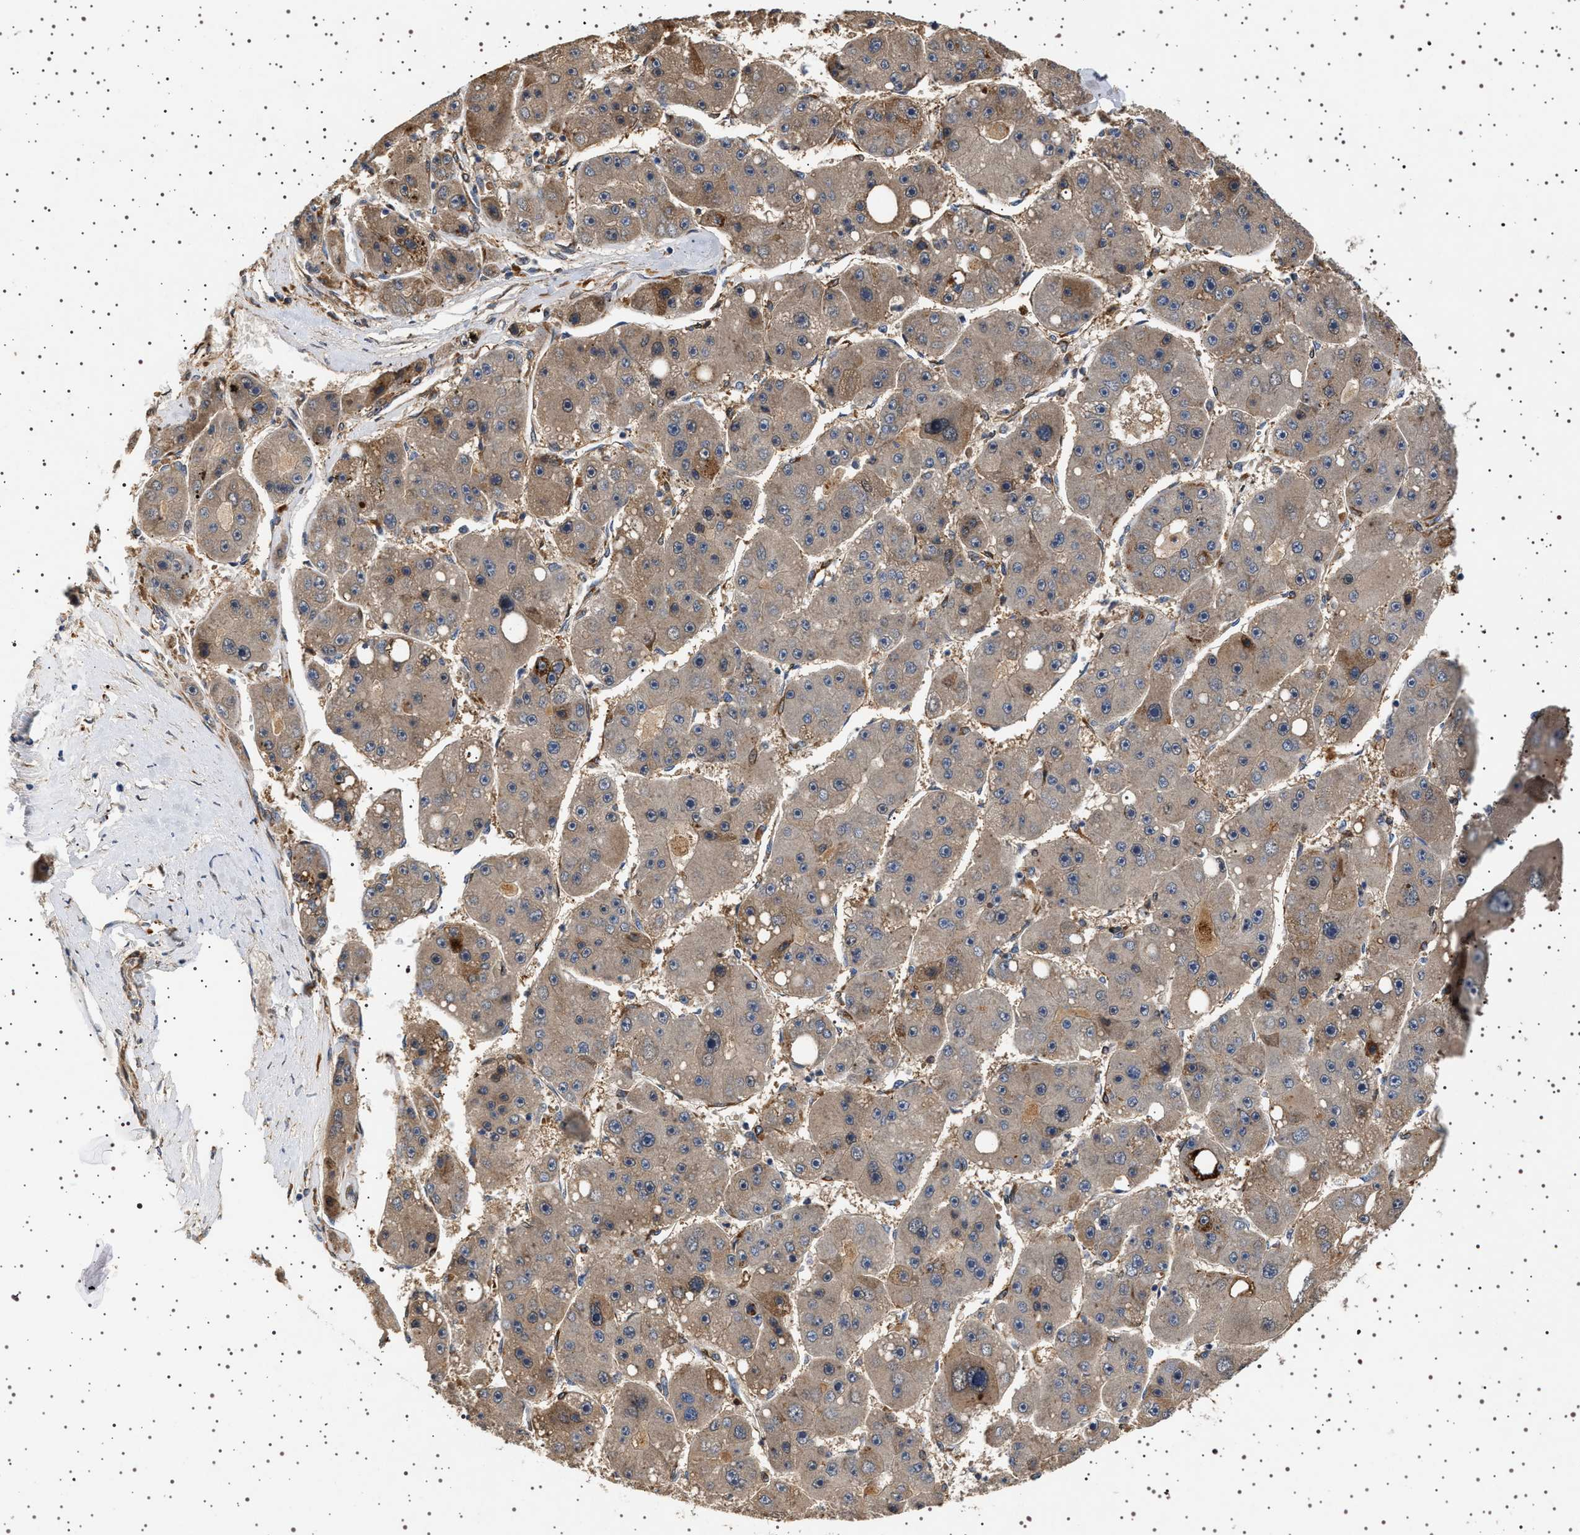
{"staining": {"intensity": "weak", "quantity": ">75%", "location": "cytoplasmic/membranous"}, "tissue": "liver cancer", "cell_type": "Tumor cells", "image_type": "cancer", "snomed": [{"axis": "morphology", "description": "Carcinoma, Hepatocellular, NOS"}, {"axis": "topography", "description": "Liver"}], "caption": "An image of human liver cancer (hepatocellular carcinoma) stained for a protein exhibits weak cytoplasmic/membranous brown staining in tumor cells. Using DAB (3,3'-diaminobenzidine) (brown) and hematoxylin (blue) stains, captured at high magnification using brightfield microscopy.", "gene": "GUCY1B1", "patient": {"sex": "female", "age": 61}}